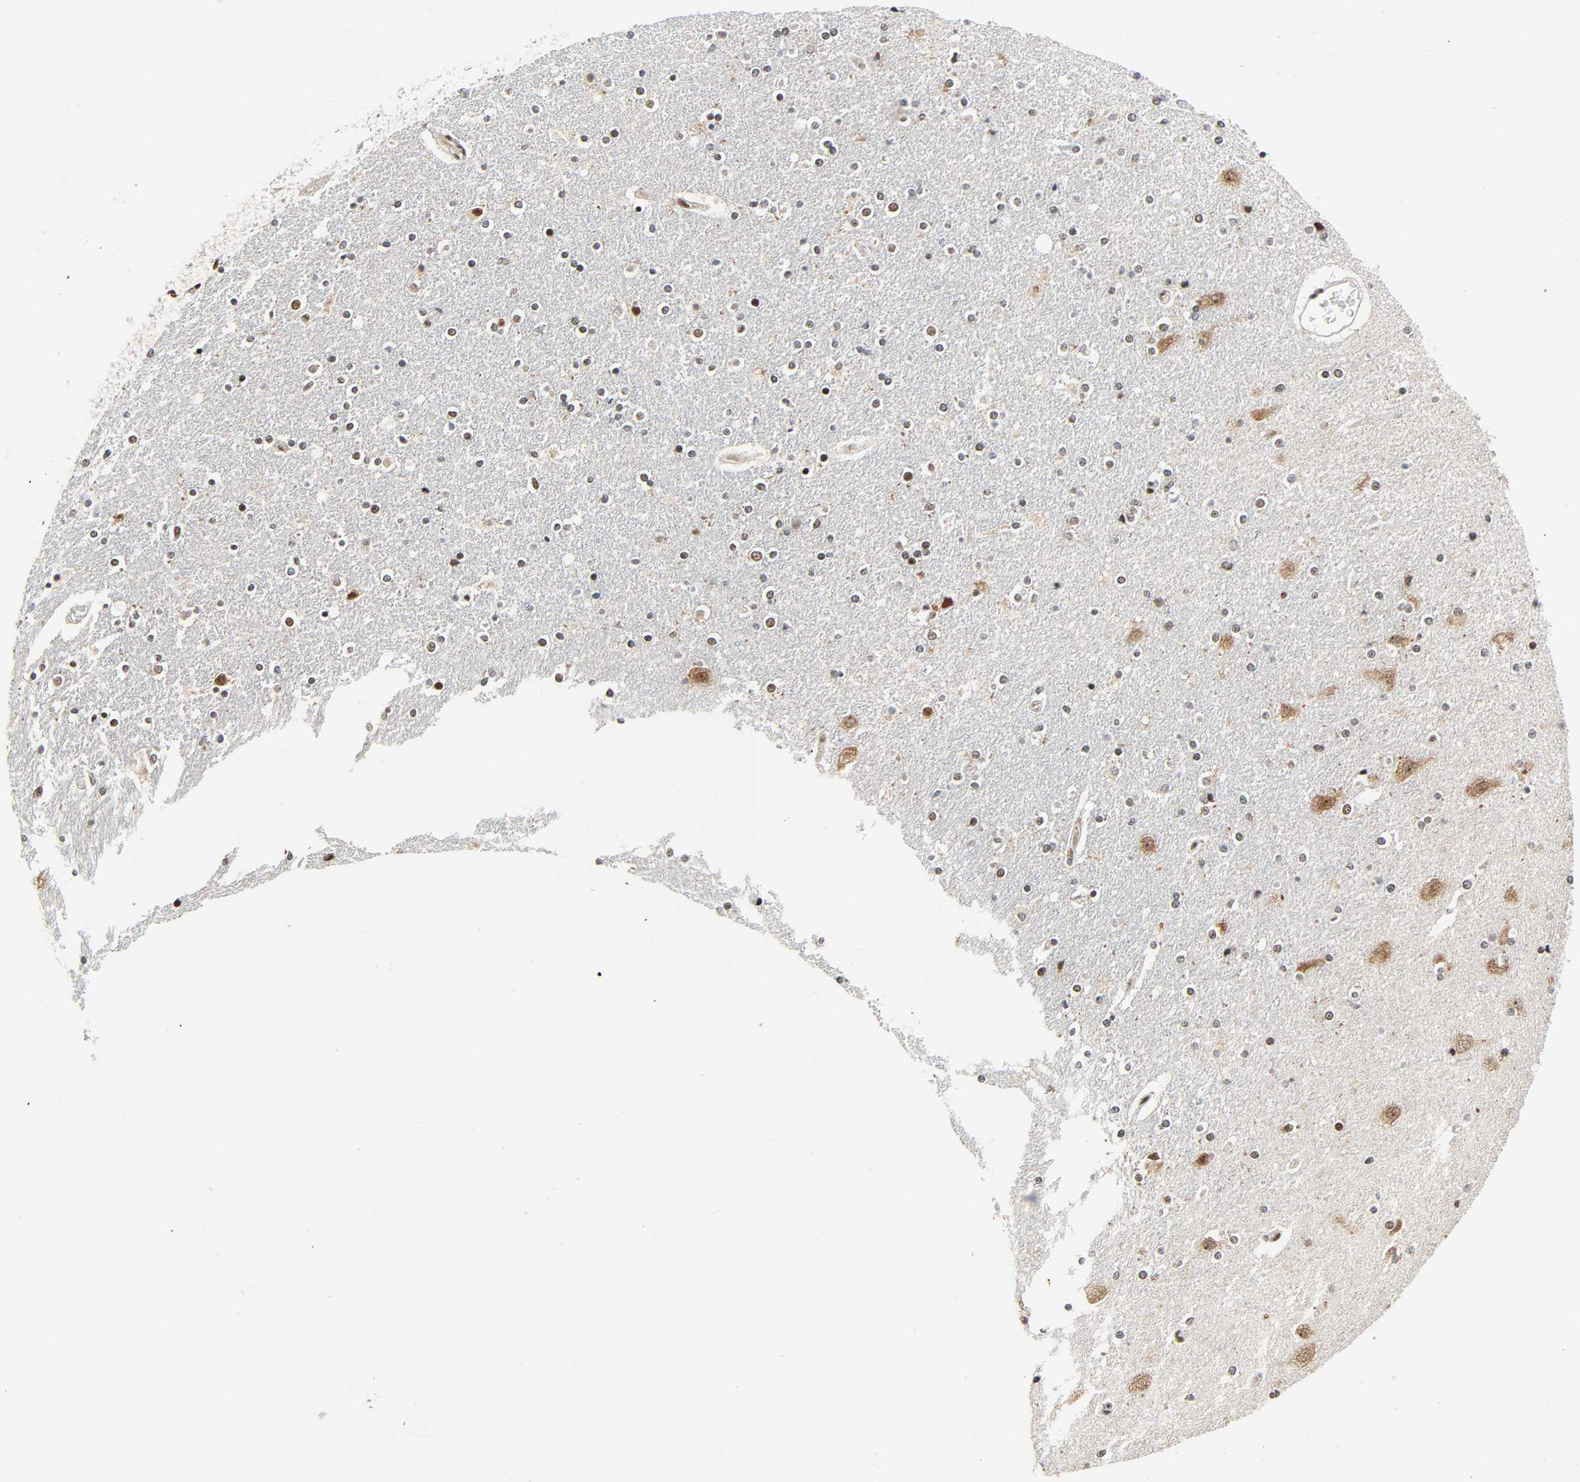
{"staining": {"intensity": "strong", "quantity": ">75%", "location": "nuclear"}, "tissue": "caudate", "cell_type": "Glial cells", "image_type": "normal", "snomed": [{"axis": "morphology", "description": "Normal tissue, NOS"}, {"axis": "topography", "description": "Lateral ventricle wall"}], "caption": "This image reveals normal caudate stained with immunohistochemistry to label a protein in brown. The nuclear of glial cells show strong positivity for the protein. Nuclei are counter-stained blue.", "gene": "CDK9", "patient": {"sex": "female", "age": 54}}